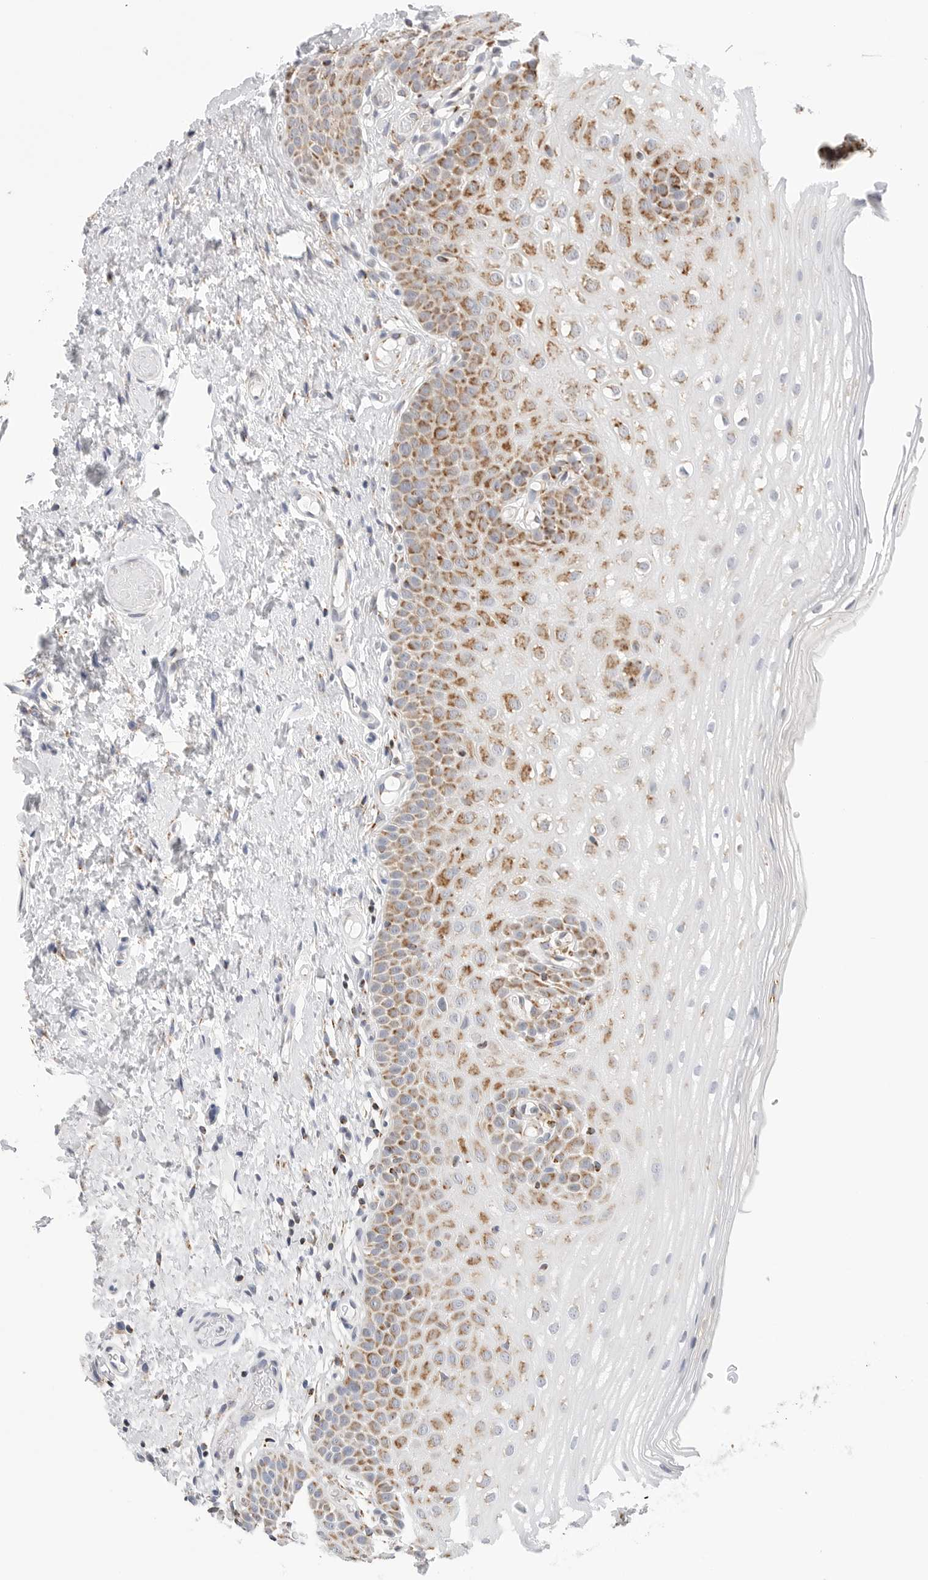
{"staining": {"intensity": "moderate", "quantity": "25%-75%", "location": "cytoplasmic/membranous"}, "tissue": "oral mucosa", "cell_type": "Squamous epithelial cells", "image_type": "normal", "snomed": [{"axis": "morphology", "description": "Normal tissue, NOS"}, {"axis": "topography", "description": "Oral tissue"}], "caption": "About 25%-75% of squamous epithelial cells in normal human oral mucosa exhibit moderate cytoplasmic/membranous protein expression as visualized by brown immunohistochemical staining.", "gene": "ATP5IF1", "patient": {"sex": "female", "age": 56}}